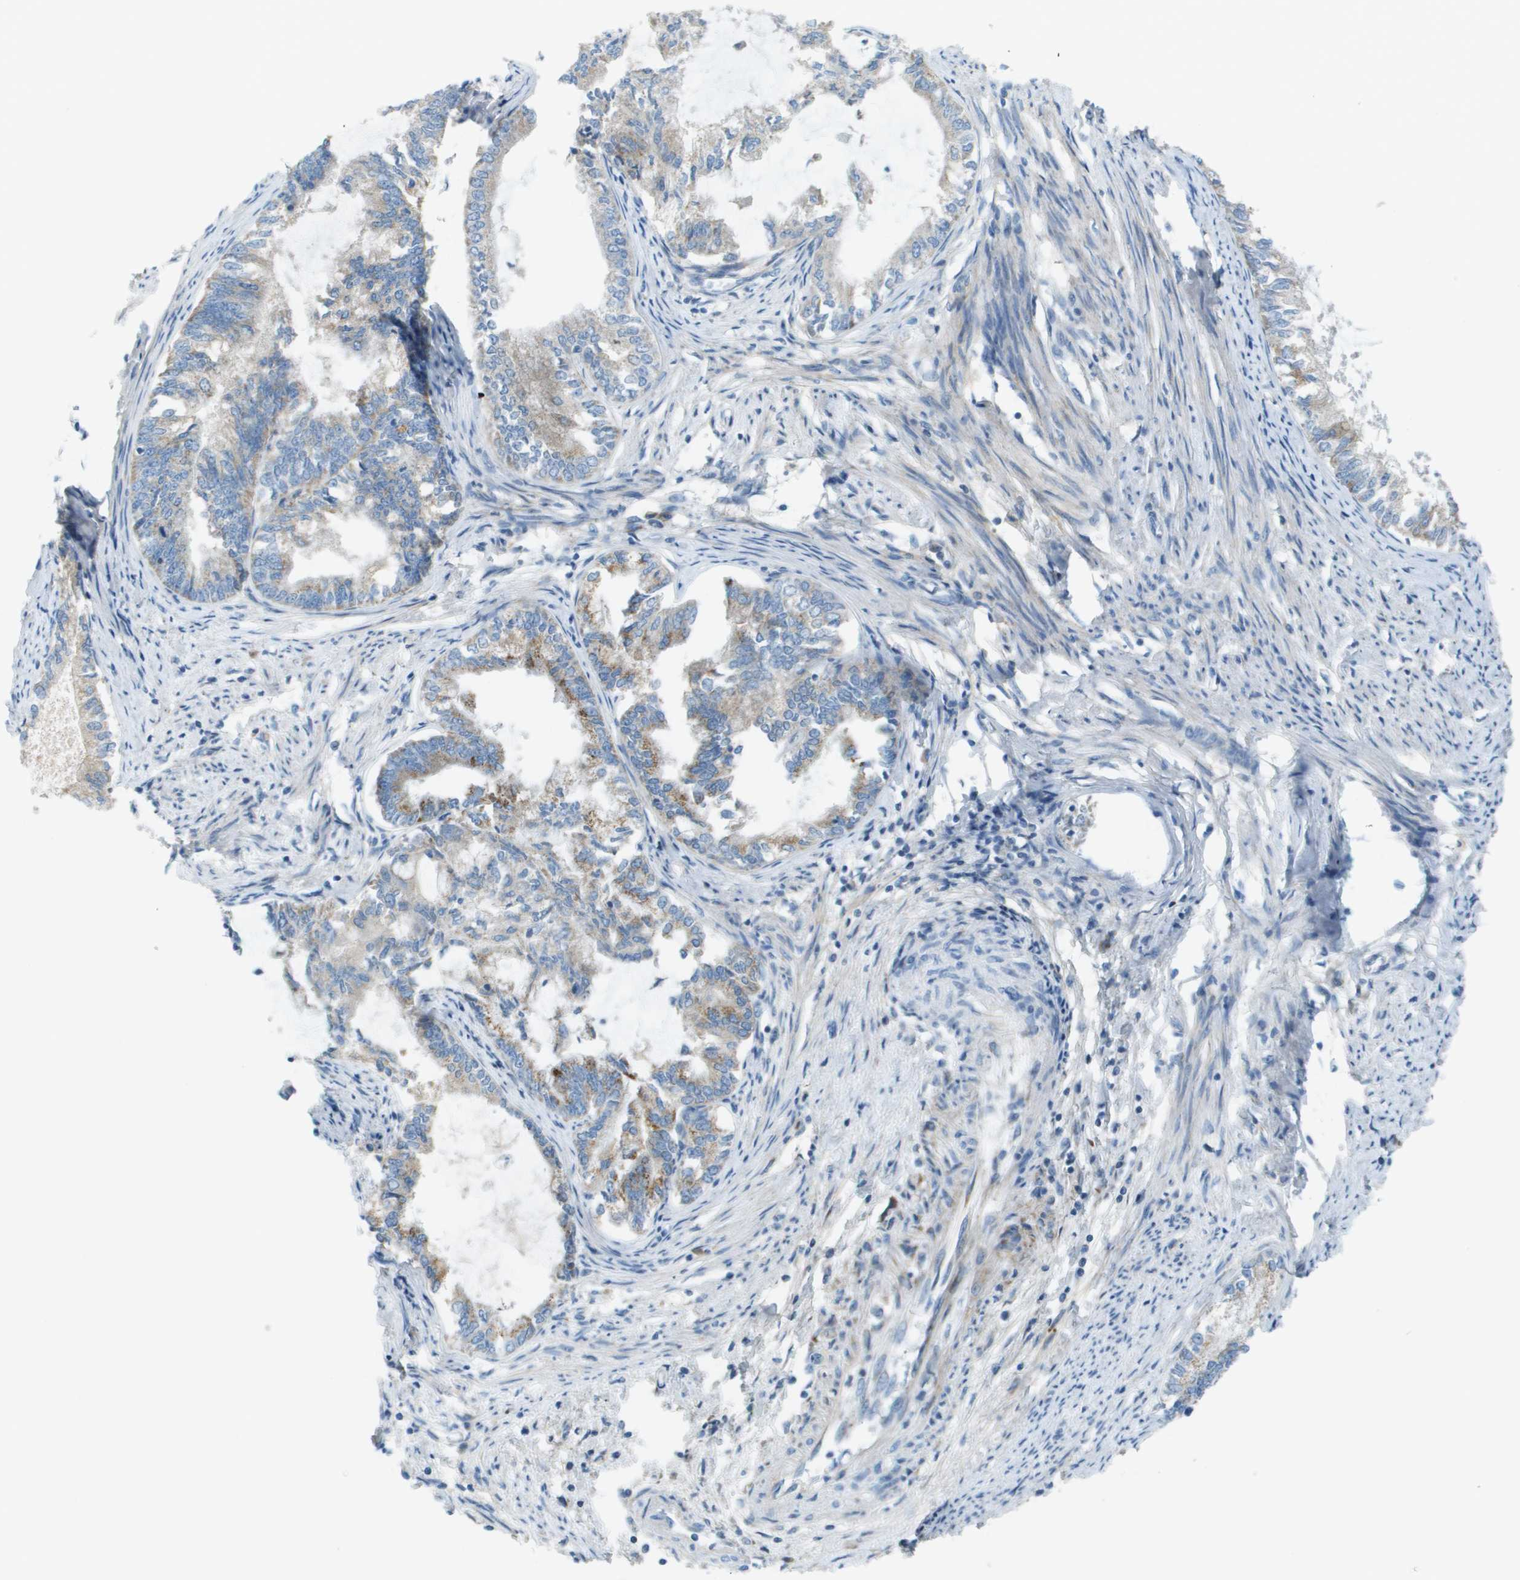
{"staining": {"intensity": "moderate", "quantity": "<25%", "location": "cytoplasmic/membranous"}, "tissue": "endometrial cancer", "cell_type": "Tumor cells", "image_type": "cancer", "snomed": [{"axis": "morphology", "description": "Adenocarcinoma, NOS"}, {"axis": "topography", "description": "Endometrium"}], "caption": "The photomicrograph exhibits staining of endometrial cancer (adenocarcinoma), revealing moderate cytoplasmic/membranous protein staining (brown color) within tumor cells. Nuclei are stained in blue.", "gene": "GALNT6", "patient": {"sex": "female", "age": 86}}